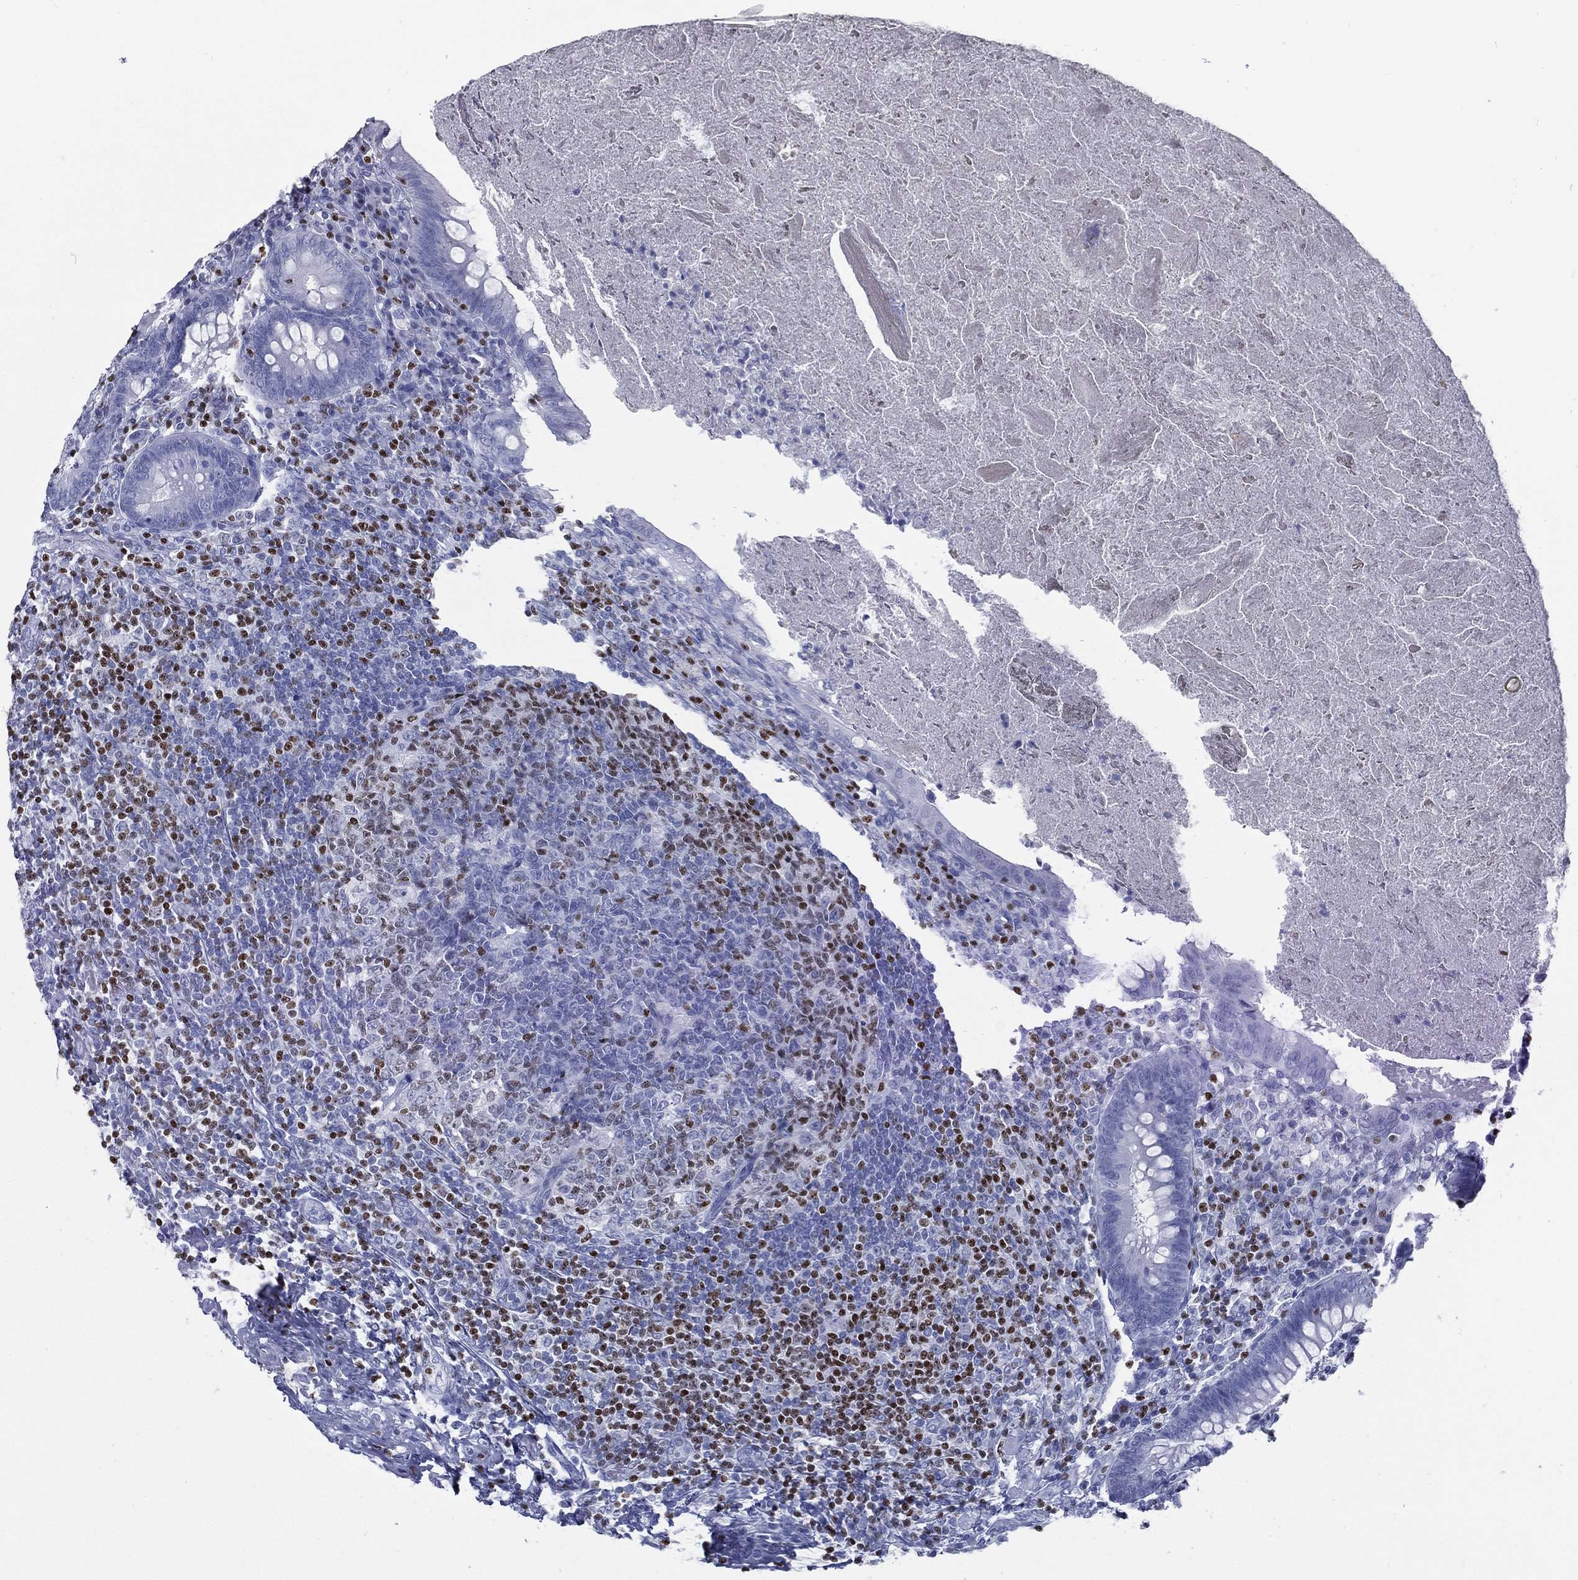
{"staining": {"intensity": "negative", "quantity": "none", "location": "none"}, "tissue": "appendix", "cell_type": "Glandular cells", "image_type": "normal", "snomed": [{"axis": "morphology", "description": "Normal tissue, NOS"}, {"axis": "topography", "description": "Appendix"}], "caption": "Glandular cells show no significant protein staining in benign appendix. (Immunohistochemistry, brightfield microscopy, high magnification).", "gene": "PYHIN1", "patient": {"sex": "male", "age": 47}}